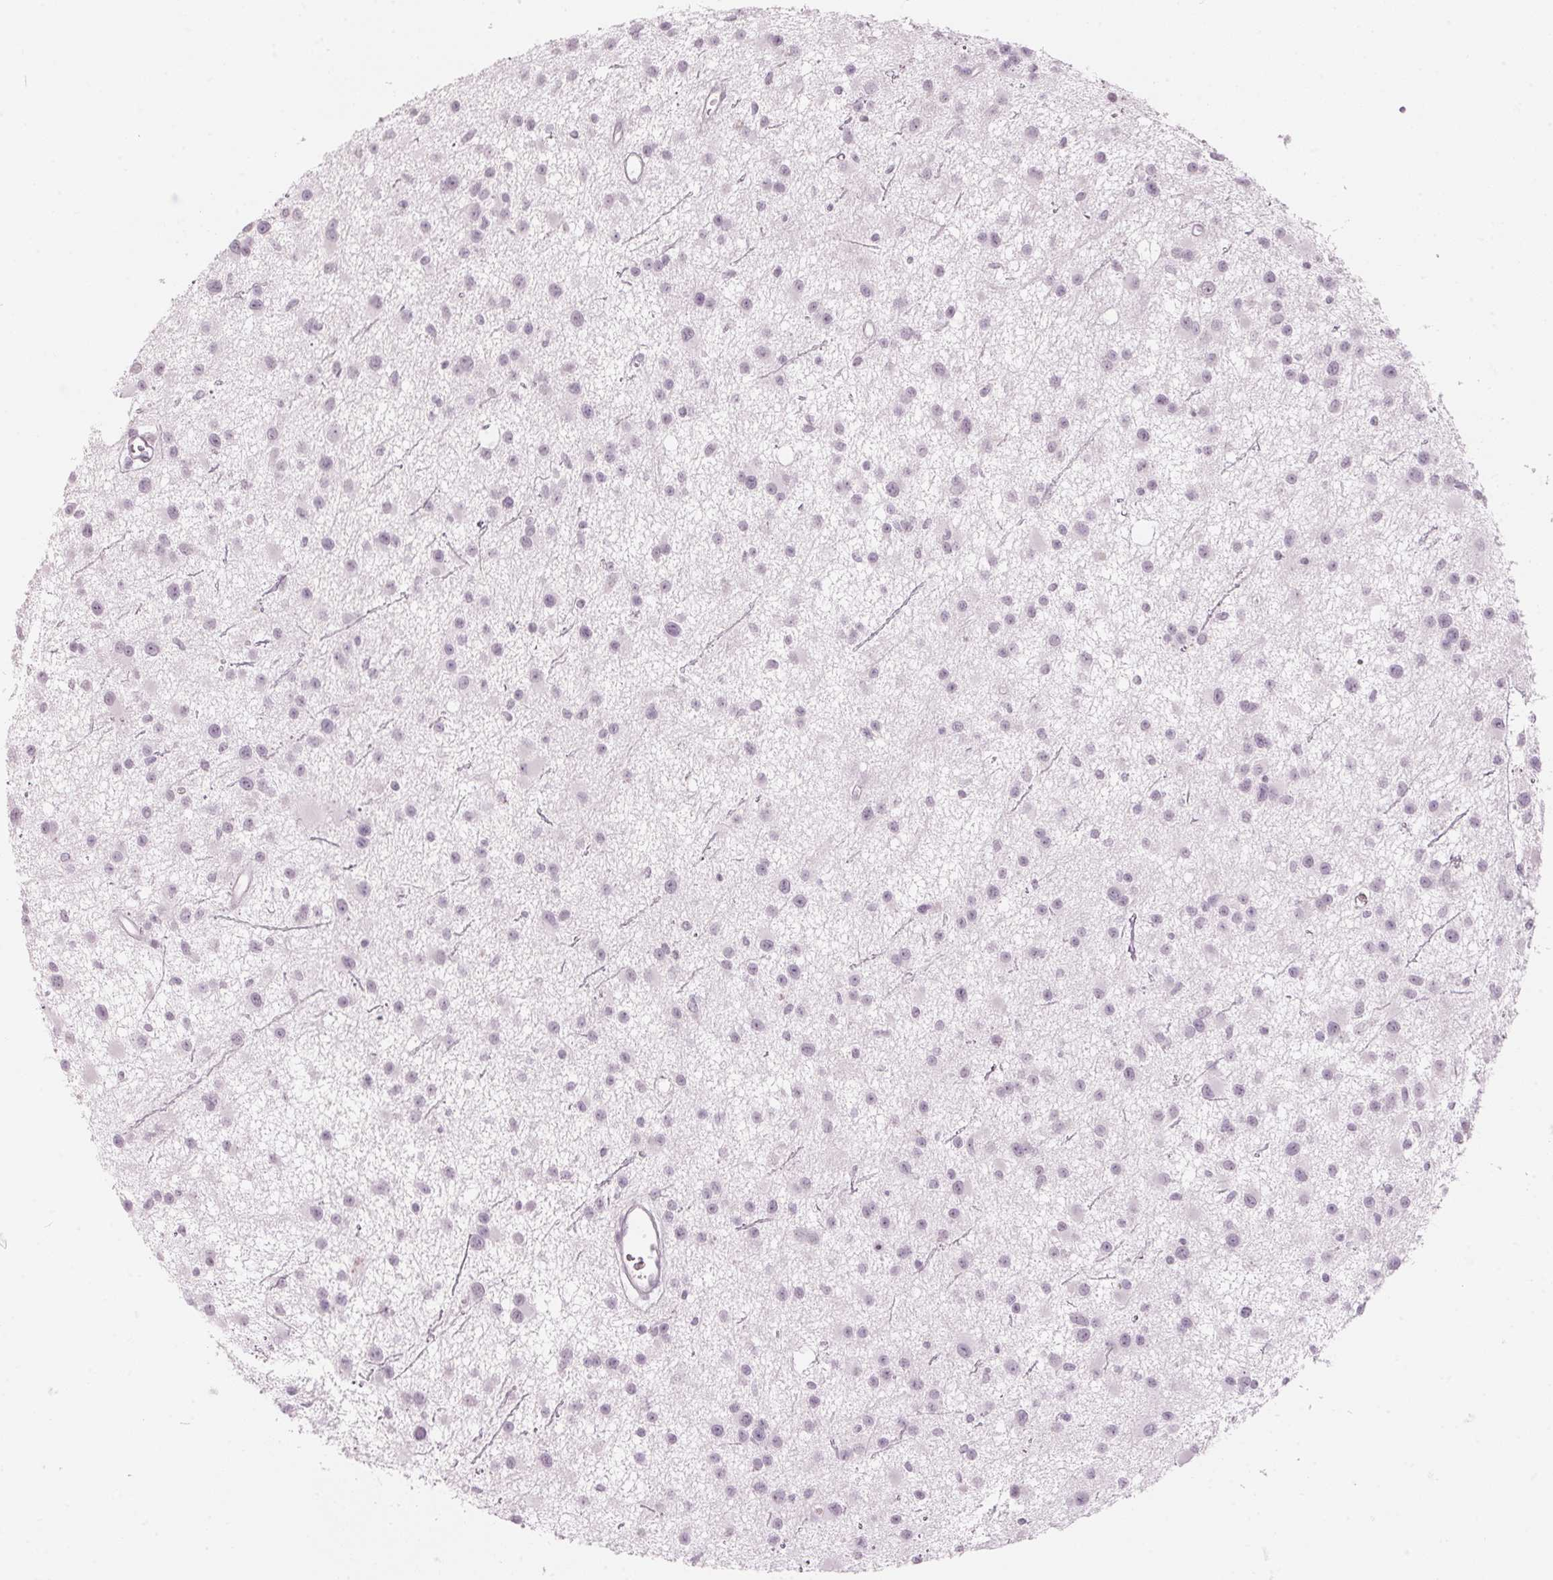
{"staining": {"intensity": "negative", "quantity": "none", "location": "none"}, "tissue": "glioma", "cell_type": "Tumor cells", "image_type": "cancer", "snomed": [{"axis": "morphology", "description": "Glioma, malignant, Low grade"}, {"axis": "topography", "description": "Brain"}], "caption": "IHC histopathology image of neoplastic tissue: glioma stained with DAB (3,3'-diaminobenzidine) shows no significant protein staining in tumor cells. Brightfield microscopy of immunohistochemistry stained with DAB (brown) and hematoxylin (blue), captured at high magnification.", "gene": "SCTR", "patient": {"sex": "male", "age": 43}}